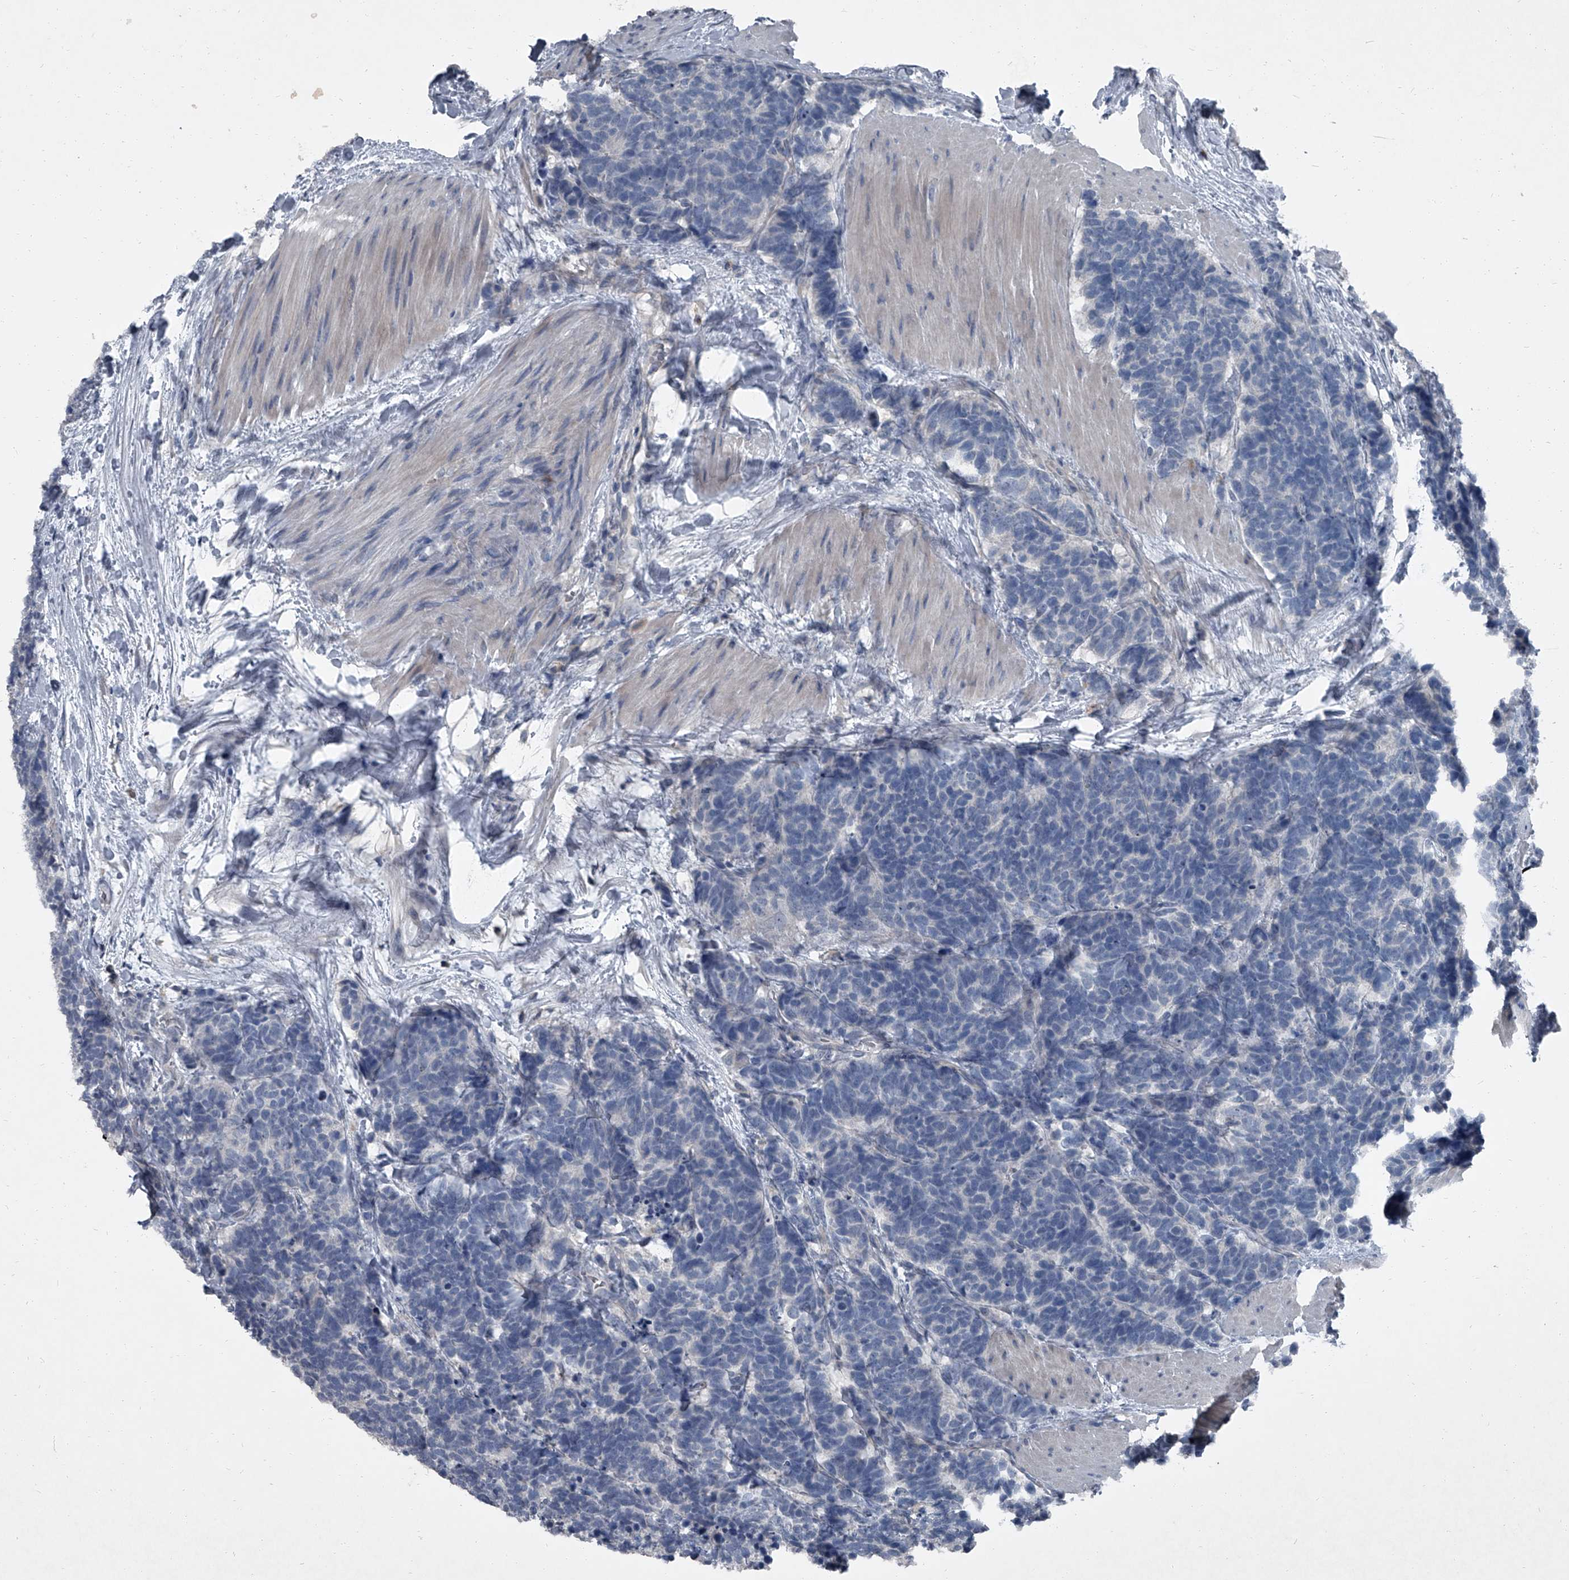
{"staining": {"intensity": "negative", "quantity": "none", "location": "none"}, "tissue": "carcinoid", "cell_type": "Tumor cells", "image_type": "cancer", "snomed": [{"axis": "morphology", "description": "Carcinoma, NOS"}, {"axis": "morphology", "description": "Carcinoid, malignant, NOS"}, {"axis": "topography", "description": "Urinary bladder"}], "caption": "Tumor cells show no significant protein expression in carcinoid. The staining is performed using DAB brown chromogen with nuclei counter-stained in using hematoxylin.", "gene": "HEPHL1", "patient": {"sex": "male", "age": 57}}